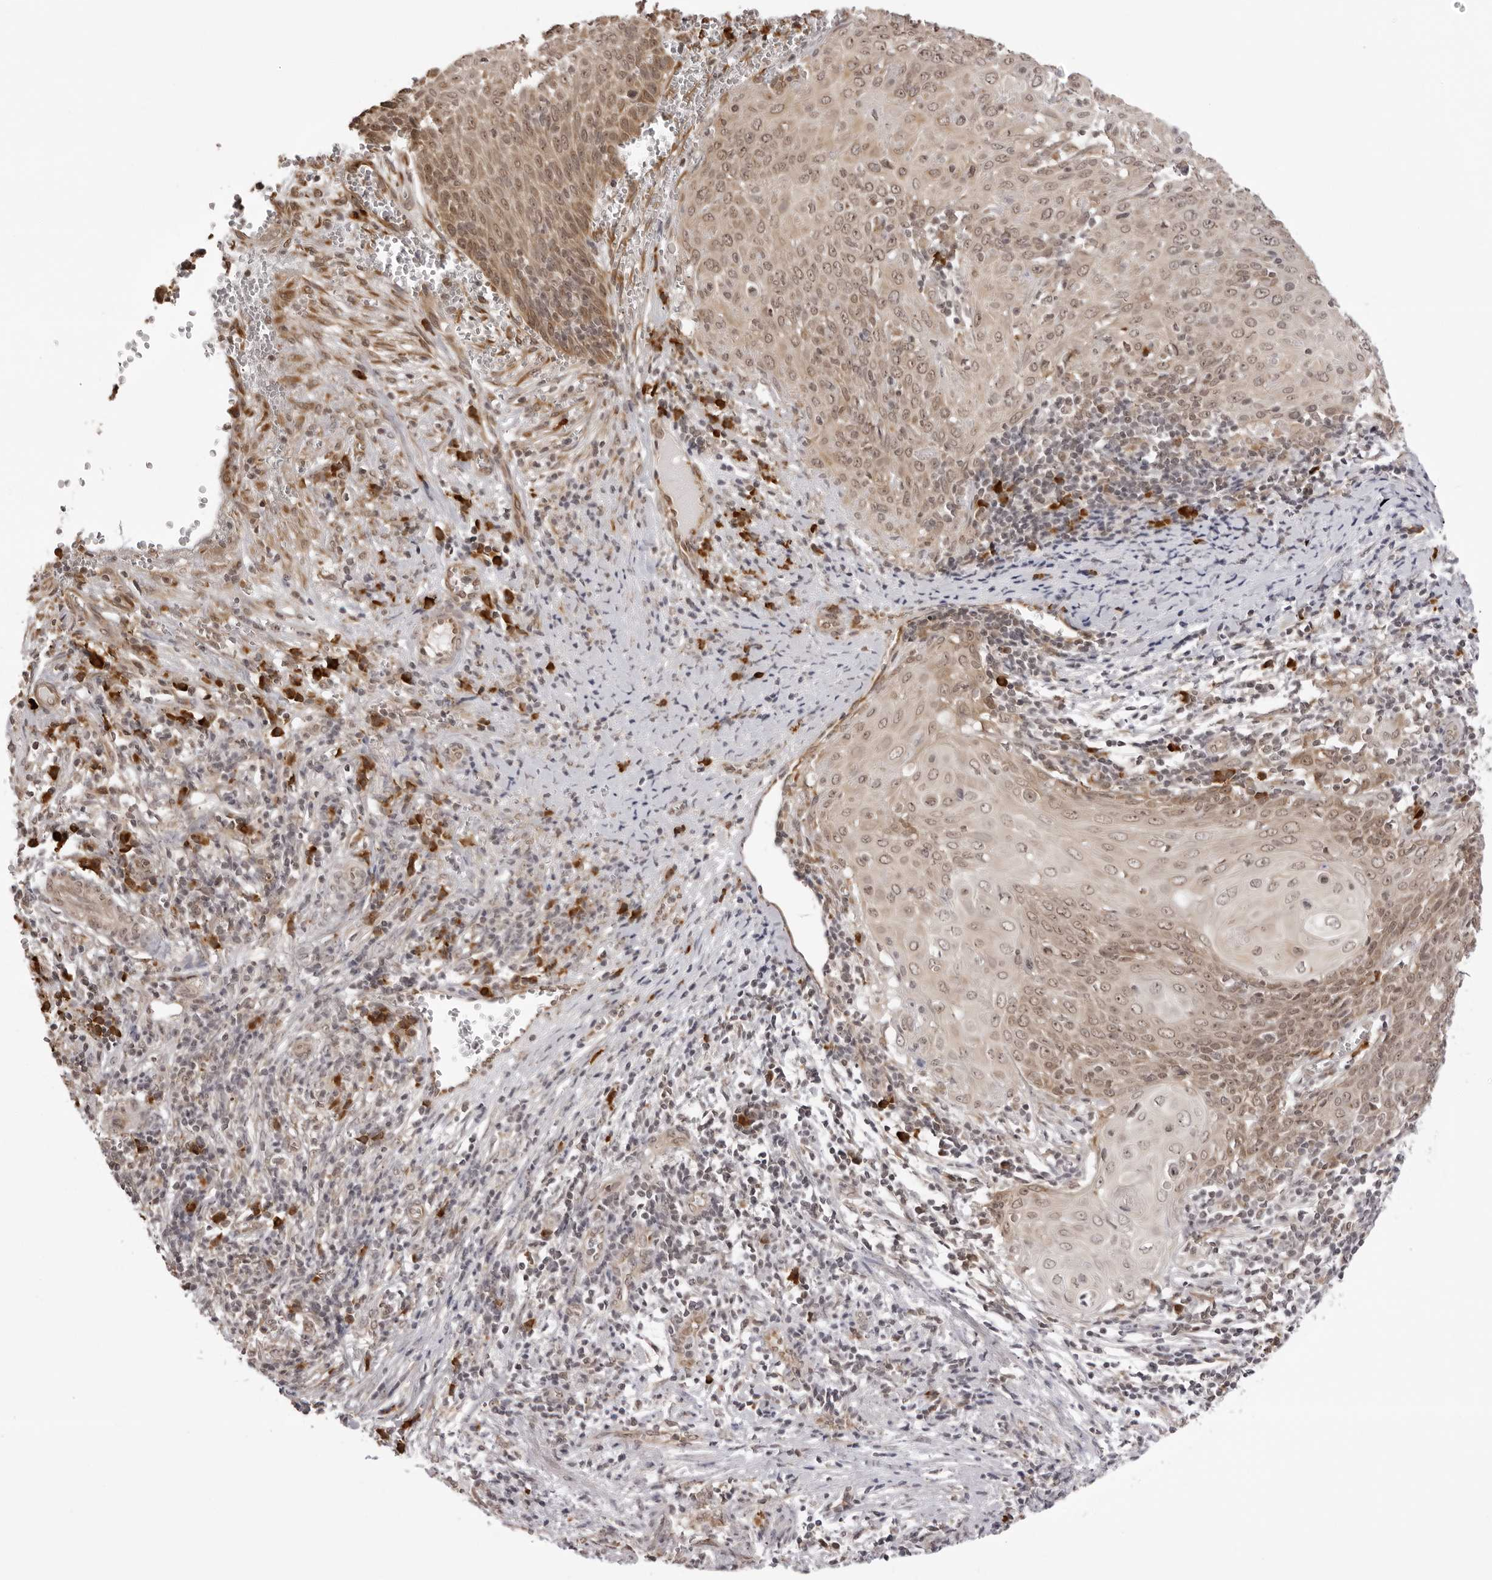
{"staining": {"intensity": "moderate", "quantity": ">75%", "location": "nuclear"}, "tissue": "cervical cancer", "cell_type": "Tumor cells", "image_type": "cancer", "snomed": [{"axis": "morphology", "description": "Squamous cell carcinoma, NOS"}, {"axis": "topography", "description": "Cervix"}], "caption": "Tumor cells display moderate nuclear staining in about >75% of cells in squamous cell carcinoma (cervical).", "gene": "ZC3H11A", "patient": {"sex": "female", "age": 39}}